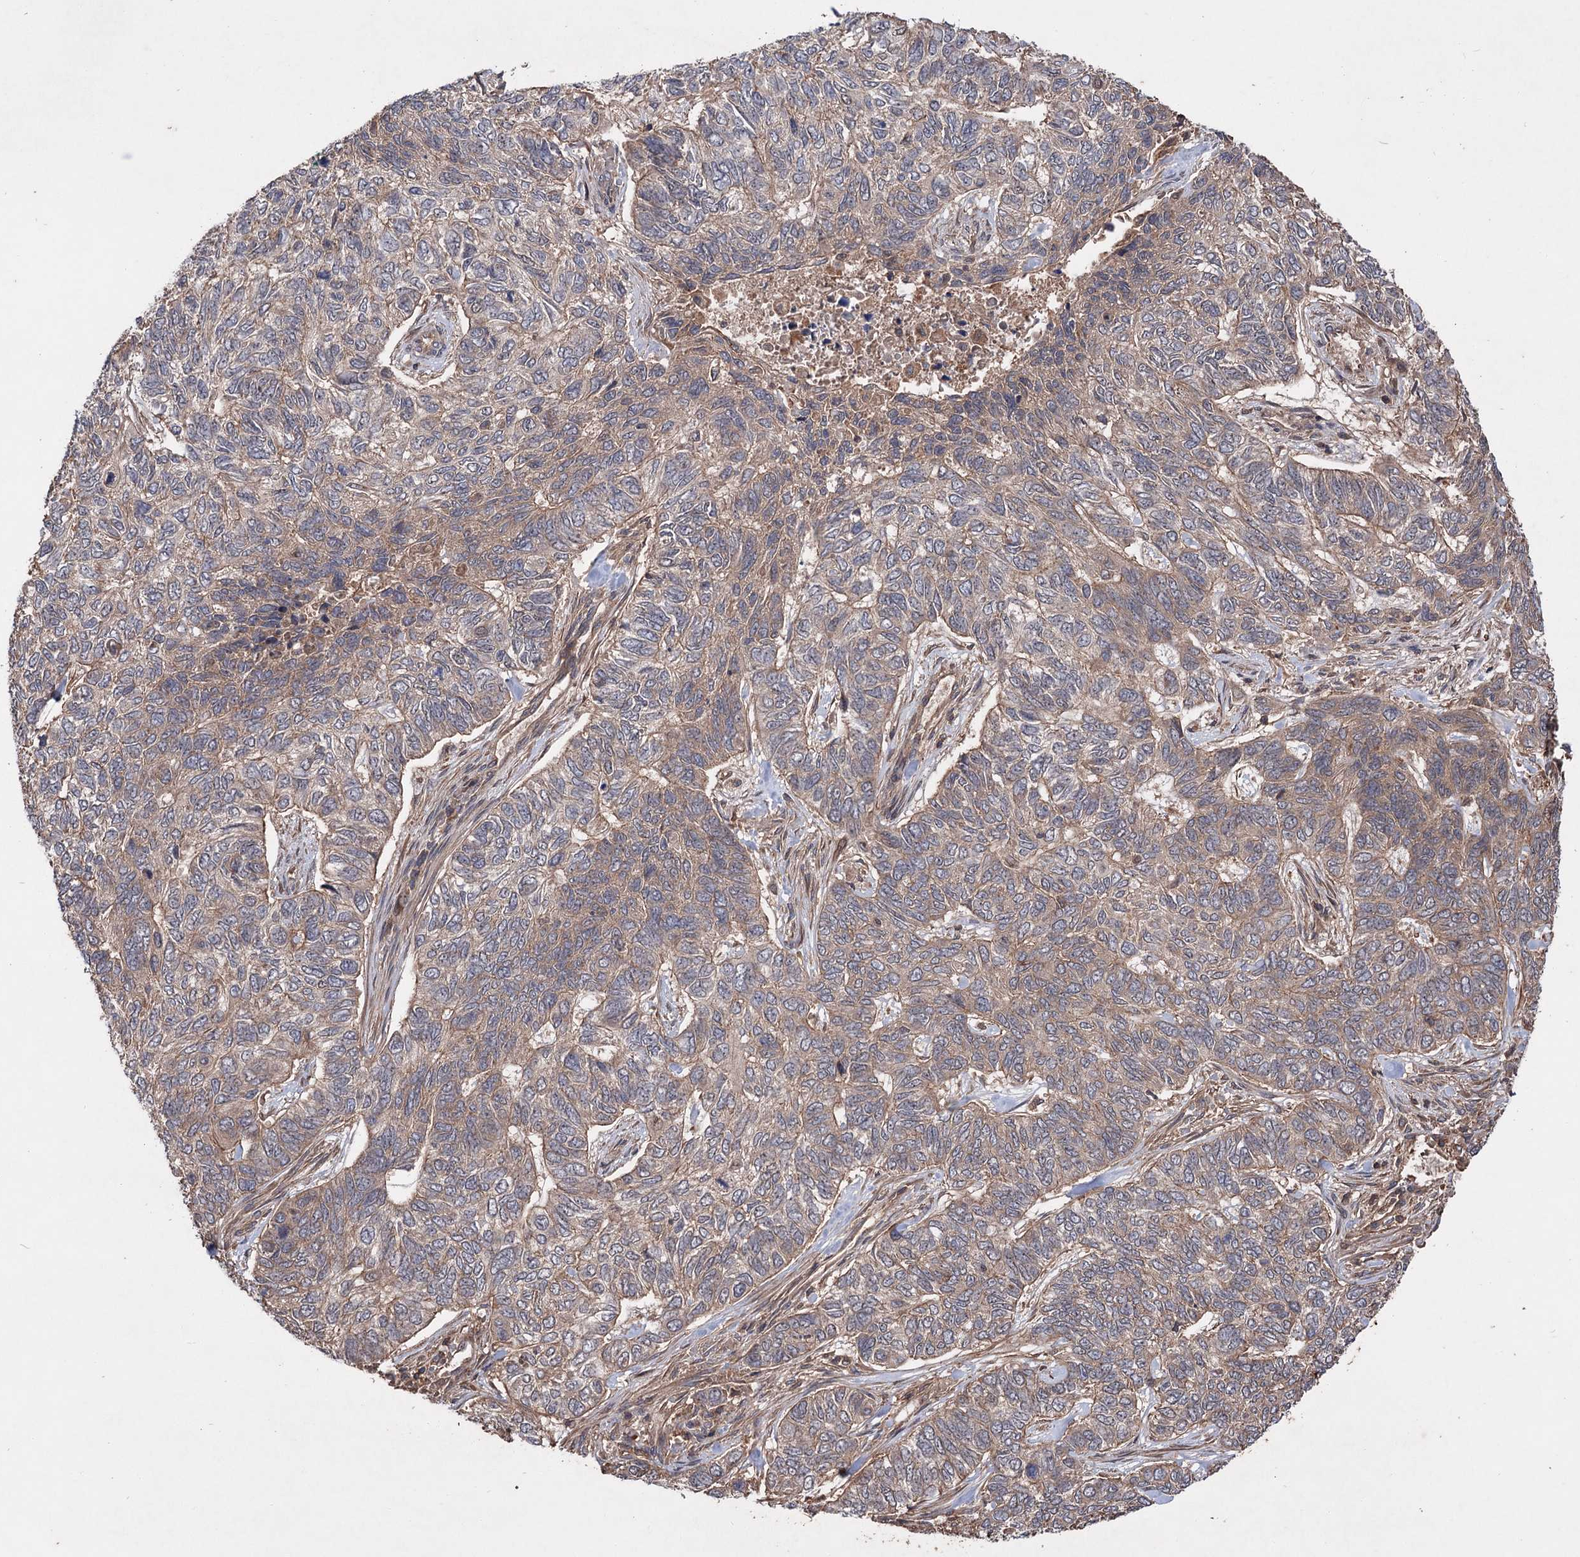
{"staining": {"intensity": "weak", "quantity": "25%-75%", "location": "cytoplasmic/membranous"}, "tissue": "skin cancer", "cell_type": "Tumor cells", "image_type": "cancer", "snomed": [{"axis": "morphology", "description": "Basal cell carcinoma"}, {"axis": "topography", "description": "Skin"}], "caption": "Immunohistochemistry (IHC) photomicrograph of skin basal cell carcinoma stained for a protein (brown), which demonstrates low levels of weak cytoplasmic/membranous expression in about 25%-75% of tumor cells.", "gene": "ADK", "patient": {"sex": "female", "age": 65}}